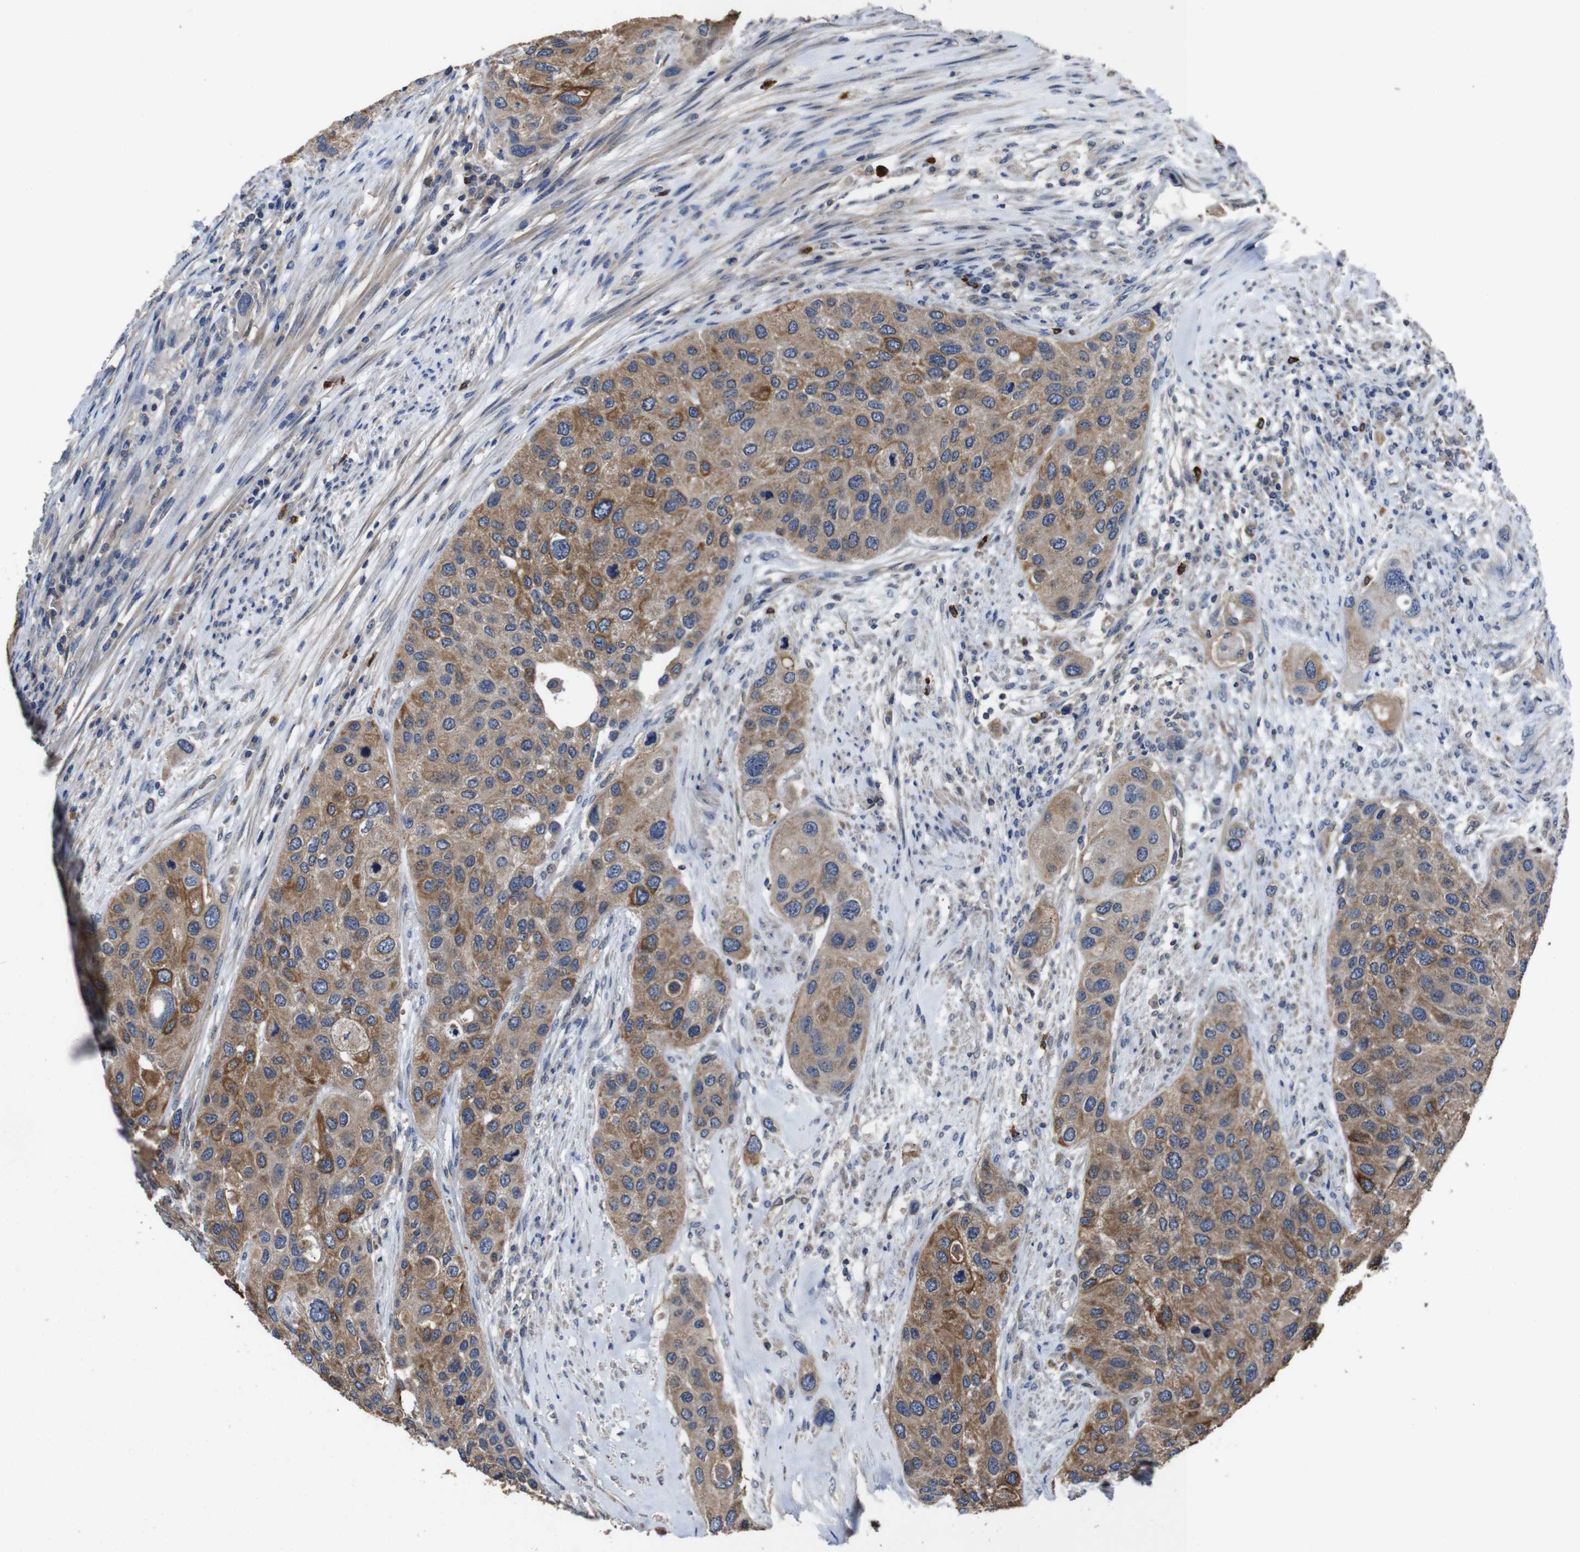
{"staining": {"intensity": "moderate", "quantity": ">75%", "location": "cytoplasmic/membranous"}, "tissue": "urothelial cancer", "cell_type": "Tumor cells", "image_type": "cancer", "snomed": [{"axis": "morphology", "description": "Urothelial carcinoma, High grade"}, {"axis": "topography", "description": "Urinary bladder"}], "caption": "Urothelial carcinoma (high-grade) stained with a protein marker demonstrates moderate staining in tumor cells.", "gene": "GLIPR1", "patient": {"sex": "female", "age": 56}}